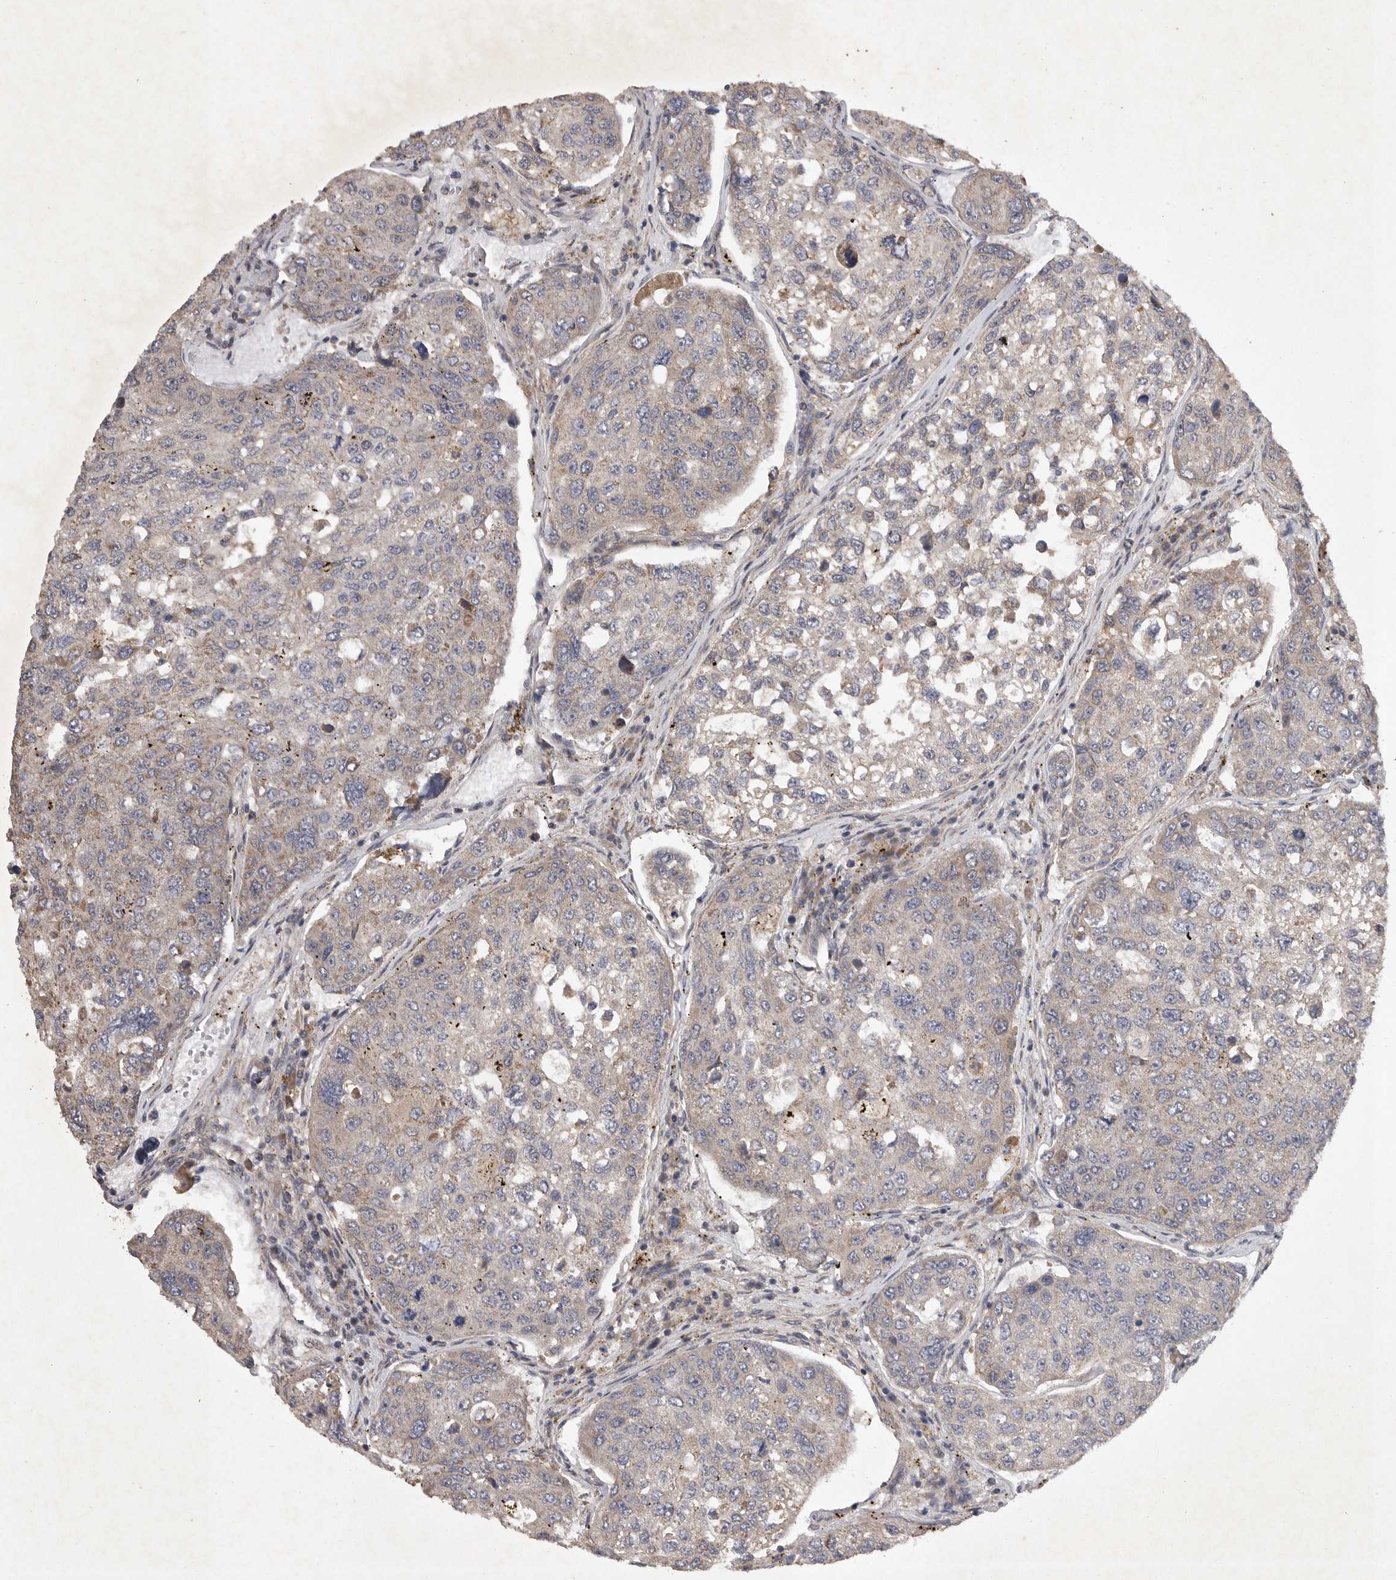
{"staining": {"intensity": "weak", "quantity": "<25%", "location": "cytoplasmic/membranous"}, "tissue": "urothelial cancer", "cell_type": "Tumor cells", "image_type": "cancer", "snomed": [{"axis": "morphology", "description": "Urothelial carcinoma, High grade"}, {"axis": "topography", "description": "Lymph node"}, {"axis": "topography", "description": "Urinary bladder"}], "caption": "This is a image of IHC staining of urothelial cancer, which shows no positivity in tumor cells. The staining was performed using DAB to visualize the protein expression in brown, while the nuclei were stained in blue with hematoxylin (Magnification: 20x).", "gene": "EDEM3", "patient": {"sex": "male", "age": 51}}